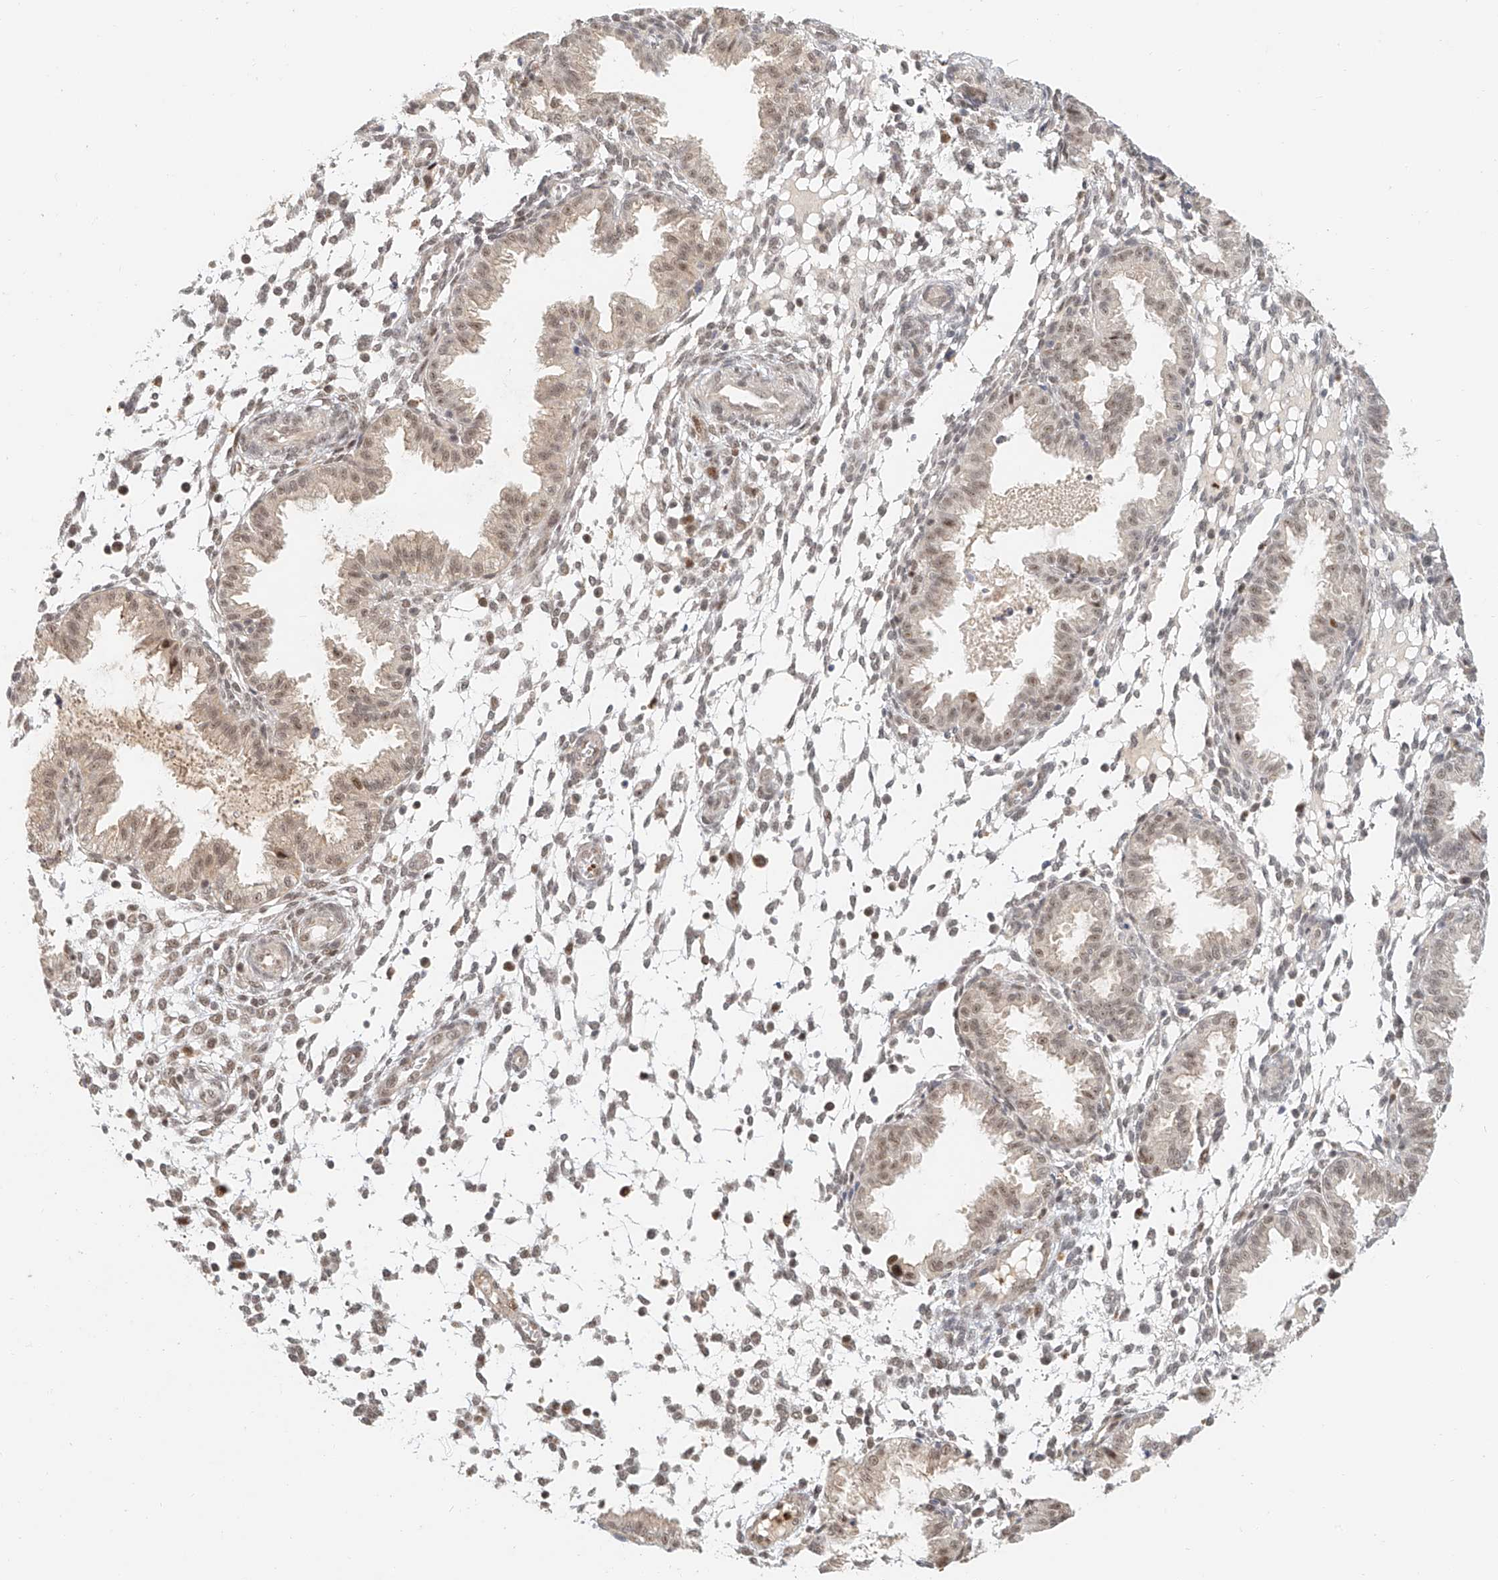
{"staining": {"intensity": "moderate", "quantity": "25%-75%", "location": "nuclear"}, "tissue": "endometrium", "cell_type": "Cells in endometrial stroma", "image_type": "normal", "snomed": [{"axis": "morphology", "description": "Normal tissue, NOS"}, {"axis": "topography", "description": "Endometrium"}], "caption": "Normal endometrium was stained to show a protein in brown. There is medium levels of moderate nuclear staining in approximately 25%-75% of cells in endometrial stroma. (Stains: DAB in brown, nuclei in blue, Microscopy: brightfield microscopy at high magnification).", "gene": "CXorf58", "patient": {"sex": "female", "age": 33}}